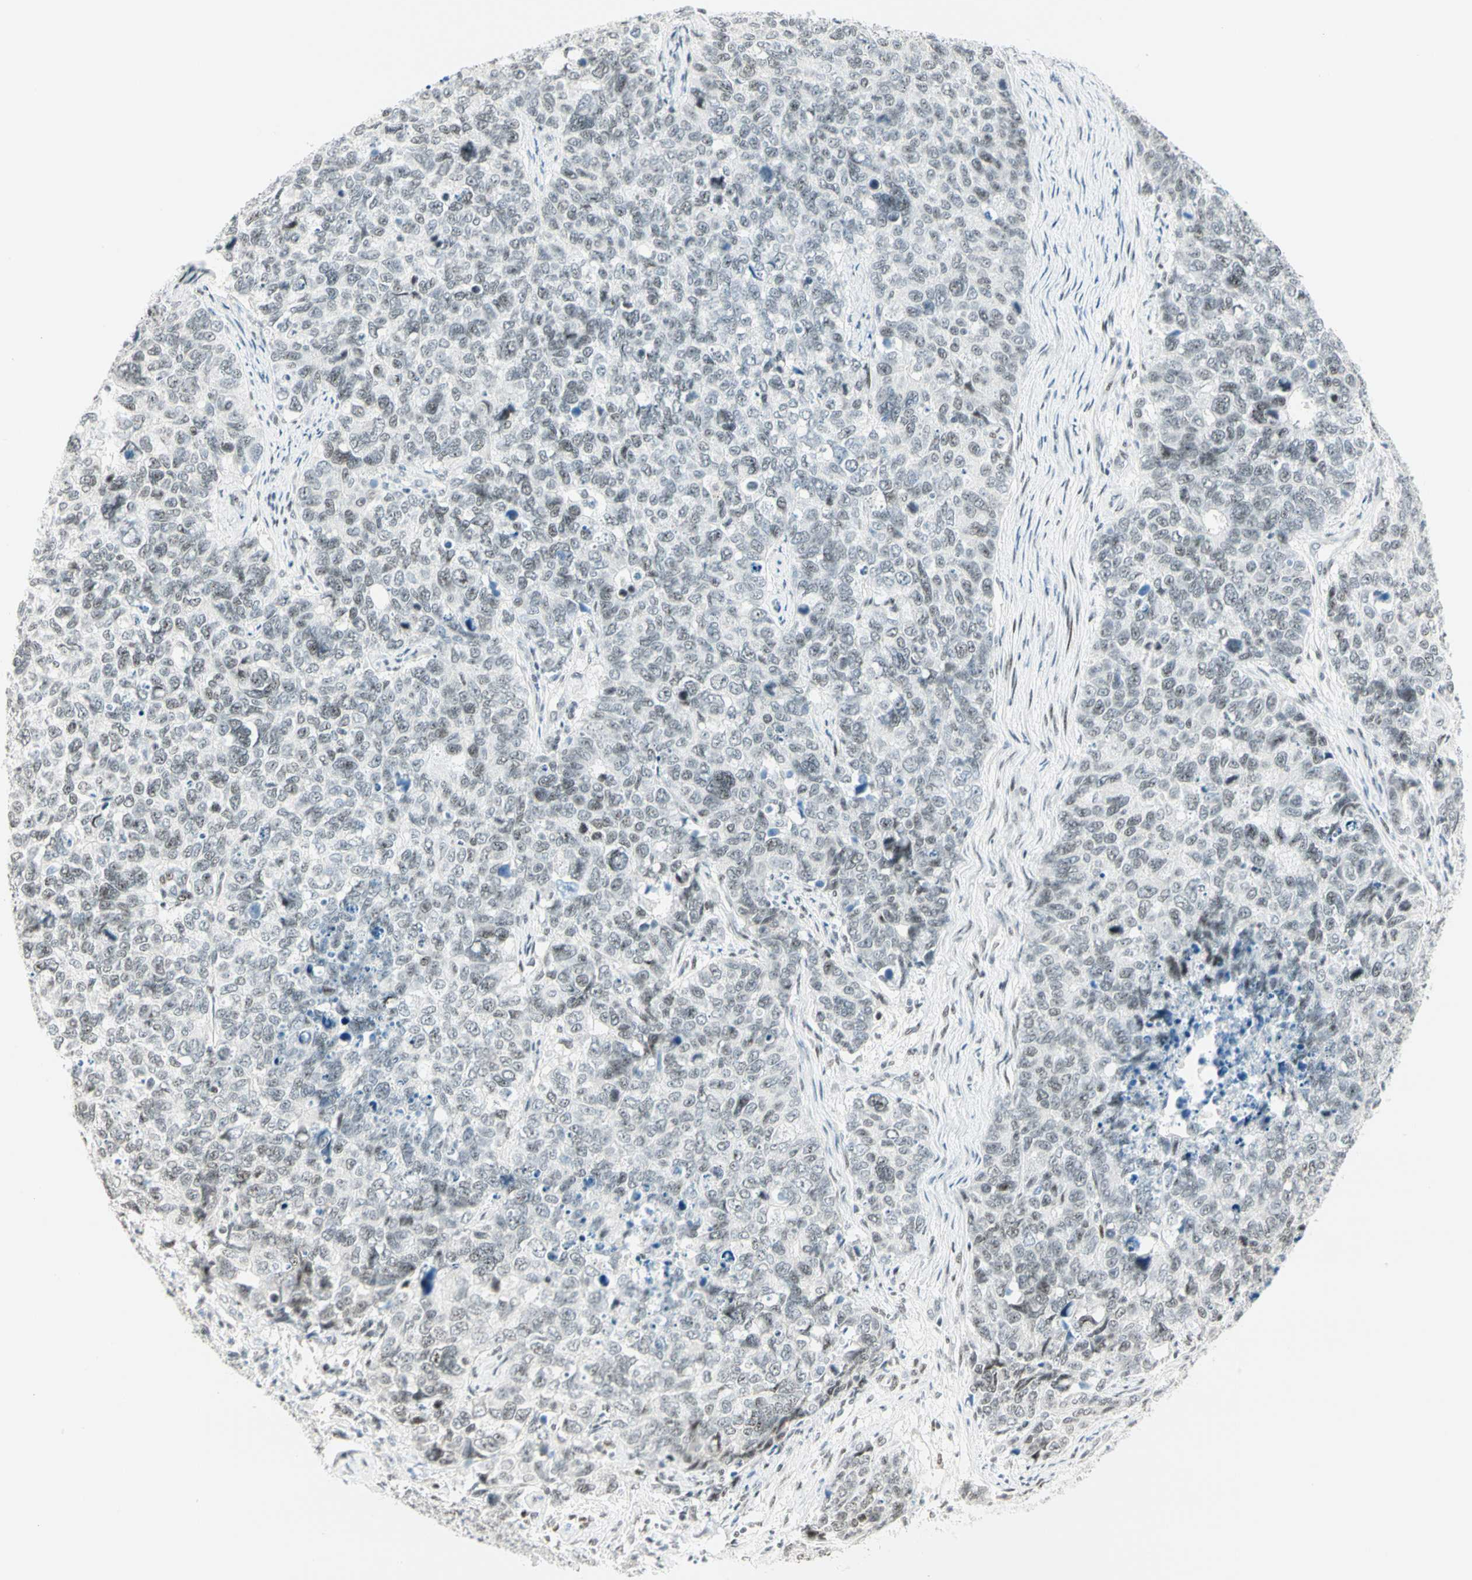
{"staining": {"intensity": "negative", "quantity": "none", "location": "none"}, "tissue": "cervical cancer", "cell_type": "Tumor cells", "image_type": "cancer", "snomed": [{"axis": "morphology", "description": "Adenocarcinoma, NOS"}, {"axis": "topography", "description": "Cervix"}], "caption": "Immunohistochemistry photomicrograph of neoplastic tissue: human adenocarcinoma (cervical) stained with DAB displays no significant protein positivity in tumor cells.", "gene": "PKNOX1", "patient": {"sex": "female", "age": 36}}